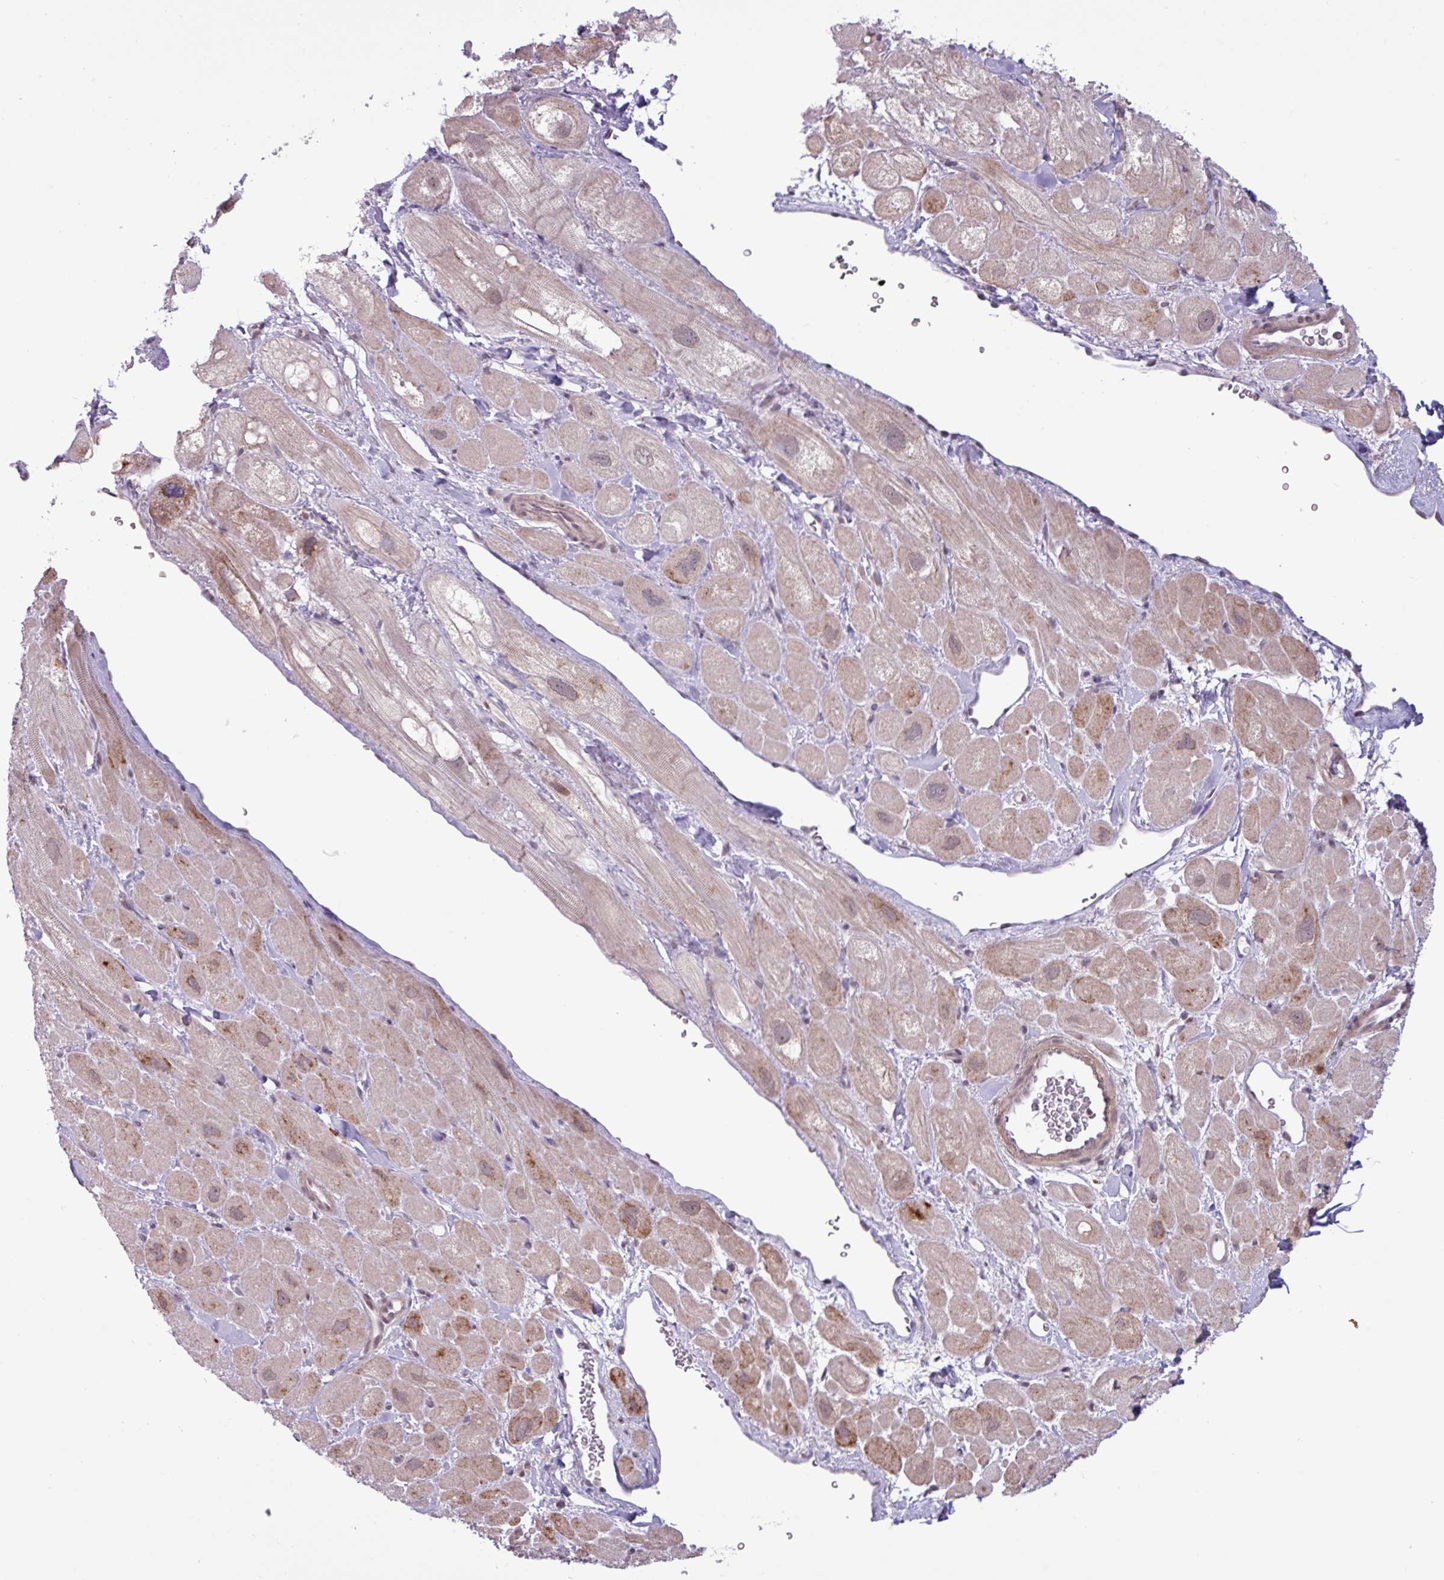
{"staining": {"intensity": "weak", "quantity": "25%-75%", "location": "nuclear"}, "tissue": "heart muscle", "cell_type": "Cardiomyocytes", "image_type": "normal", "snomed": [{"axis": "morphology", "description": "Normal tissue, NOS"}, {"axis": "topography", "description": "Heart"}], "caption": "Immunohistochemical staining of unremarkable human heart muscle exhibits 25%-75% levels of weak nuclear protein staining in approximately 25%-75% of cardiomyocytes. (IHC, brightfield microscopy, high magnification).", "gene": "NOTCH2", "patient": {"sex": "male", "age": 49}}